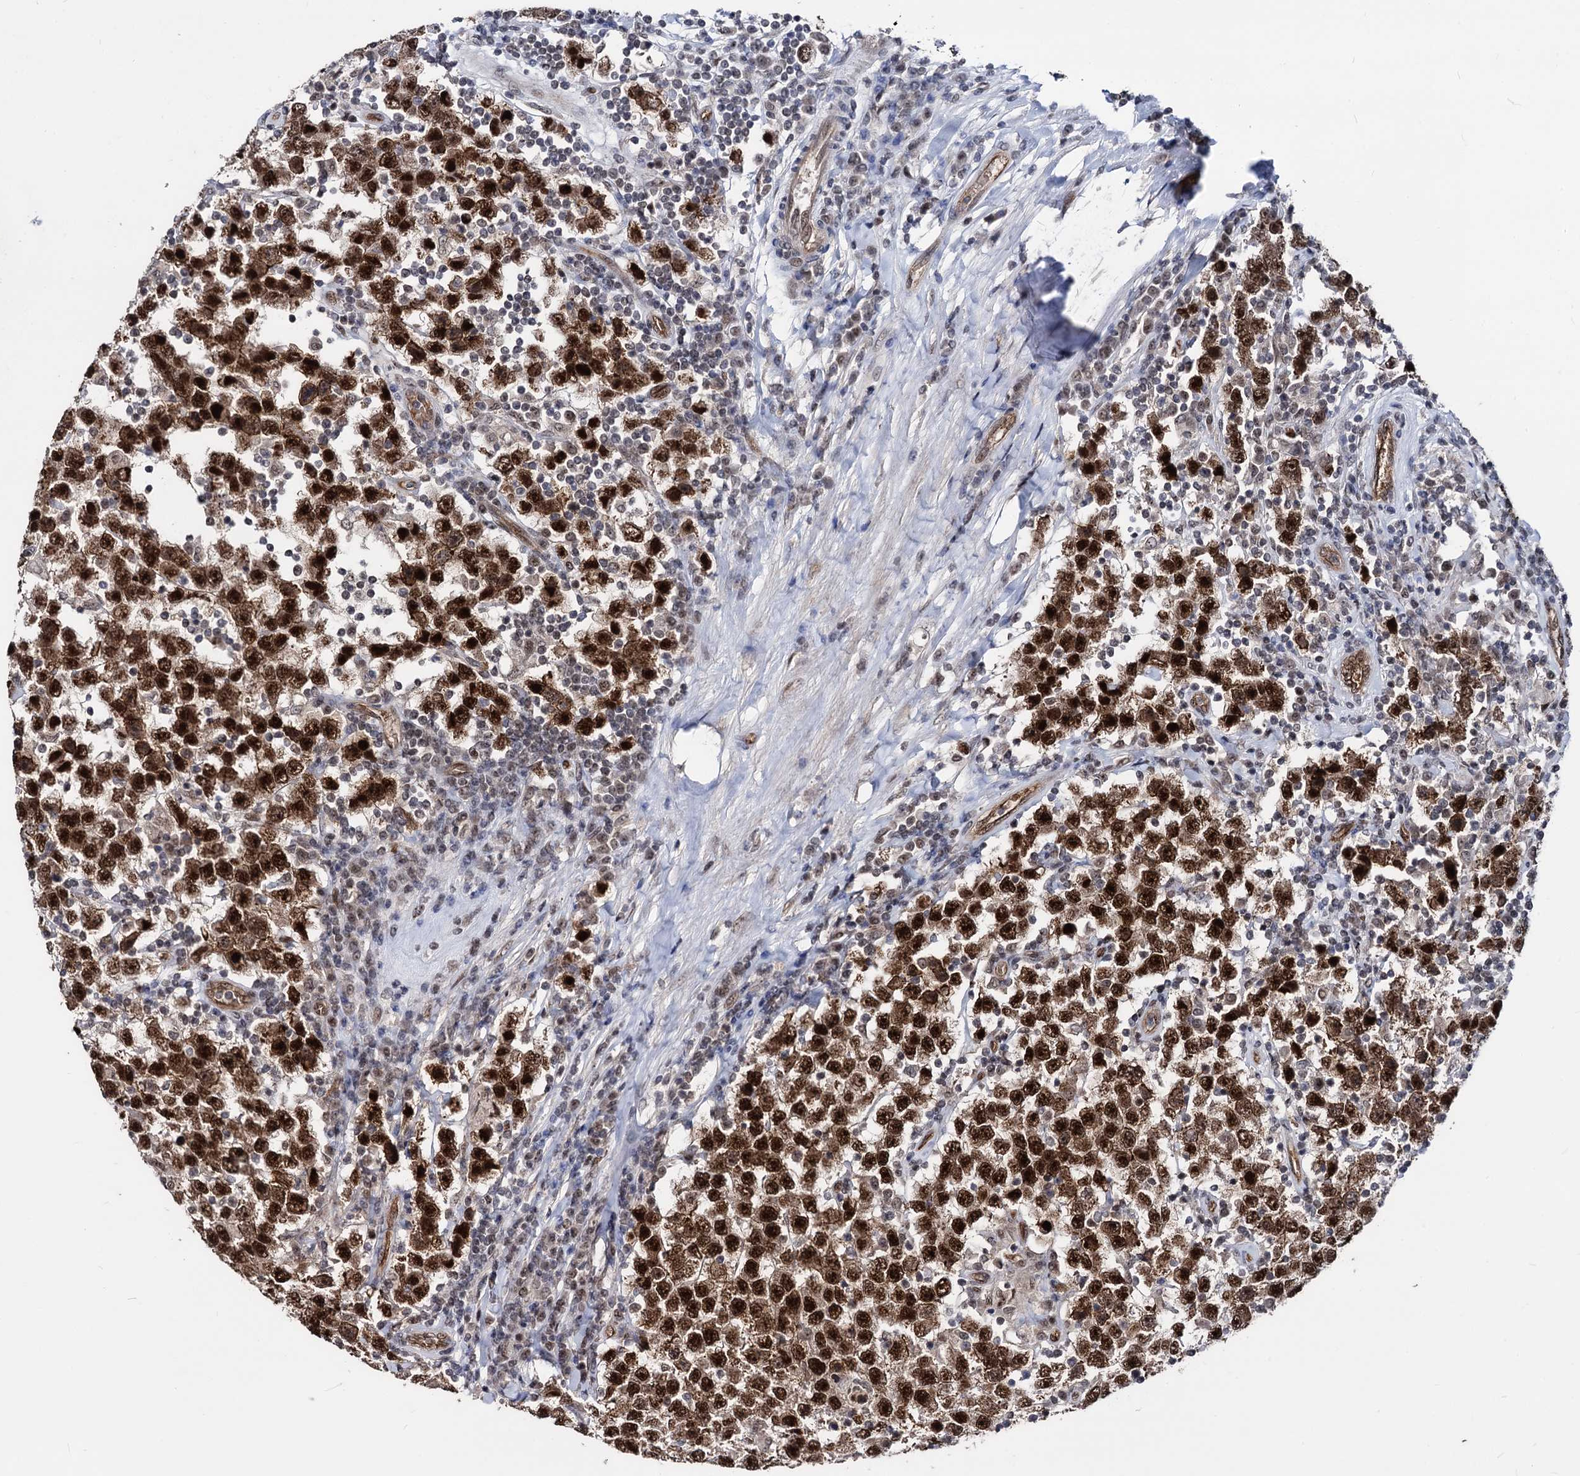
{"staining": {"intensity": "strong", "quantity": ">75%", "location": "cytoplasmic/membranous,nuclear"}, "tissue": "testis cancer", "cell_type": "Tumor cells", "image_type": "cancer", "snomed": [{"axis": "morphology", "description": "Normal tissue, NOS"}, {"axis": "morphology", "description": "Urothelial carcinoma, High grade"}, {"axis": "morphology", "description": "Seminoma, NOS"}, {"axis": "morphology", "description": "Carcinoma, Embryonal, NOS"}, {"axis": "topography", "description": "Urinary bladder"}, {"axis": "topography", "description": "Testis"}], "caption": "A photomicrograph of human seminoma (testis) stained for a protein displays strong cytoplasmic/membranous and nuclear brown staining in tumor cells. (DAB = brown stain, brightfield microscopy at high magnification).", "gene": "GALNT11", "patient": {"sex": "male", "age": 41}}